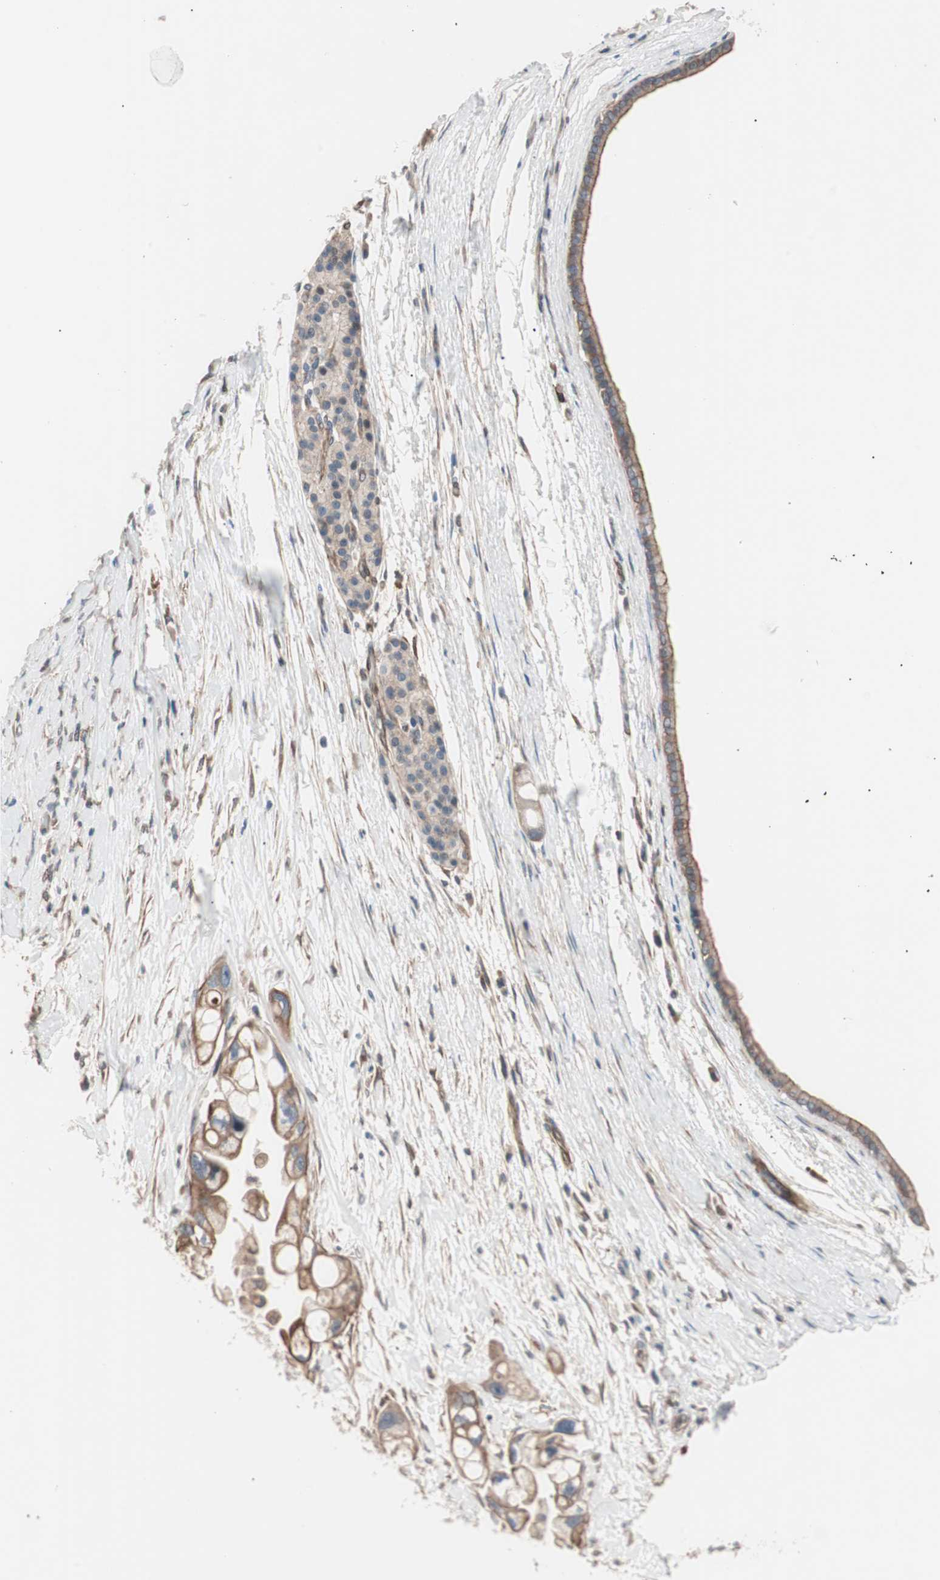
{"staining": {"intensity": "moderate", "quantity": ">75%", "location": "cytoplasmic/membranous"}, "tissue": "pancreatic cancer", "cell_type": "Tumor cells", "image_type": "cancer", "snomed": [{"axis": "morphology", "description": "Adenocarcinoma, NOS"}, {"axis": "topography", "description": "Pancreas"}], "caption": "Pancreatic cancer (adenocarcinoma) stained with DAB IHC displays medium levels of moderate cytoplasmic/membranous staining in about >75% of tumor cells. Immunohistochemistry stains the protein of interest in brown and the nuclei are stained blue.", "gene": "SMG1", "patient": {"sex": "female", "age": 77}}